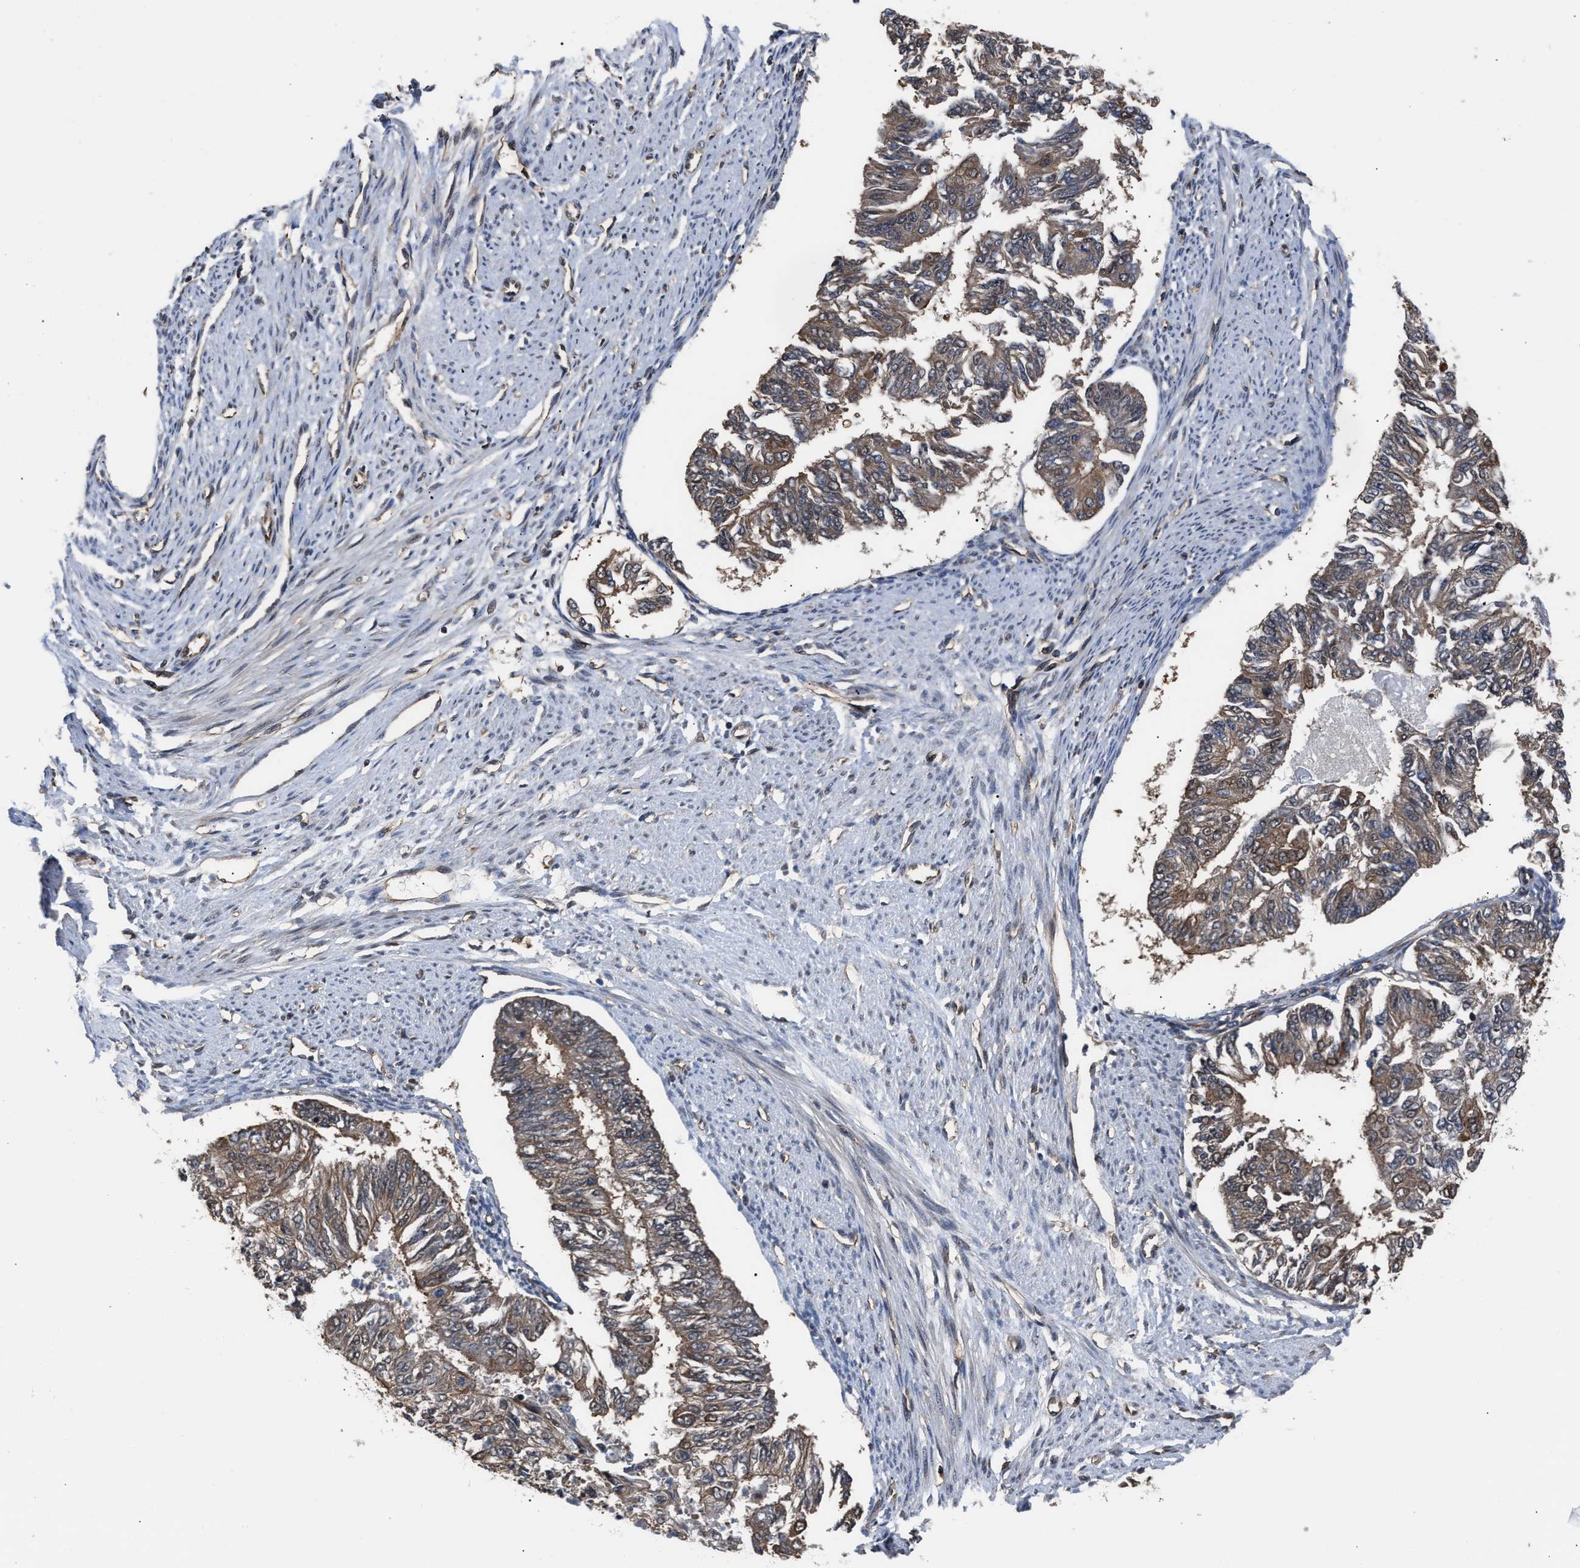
{"staining": {"intensity": "weak", "quantity": ">75%", "location": "cytoplasmic/membranous"}, "tissue": "endometrial cancer", "cell_type": "Tumor cells", "image_type": "cancer", "snomed": [{"axis": "morphology", "description": "Adenocarcinoma, NOS"}, {"axis": "topography", "description": "Endometrium"}], "caption": "Endometrial cancer tissue exhibits weak cytoplasmic/membranous staining in about >75% of tumor cells", "gene": "SCAI", "patient": {"sex": "female", "age": 32}}